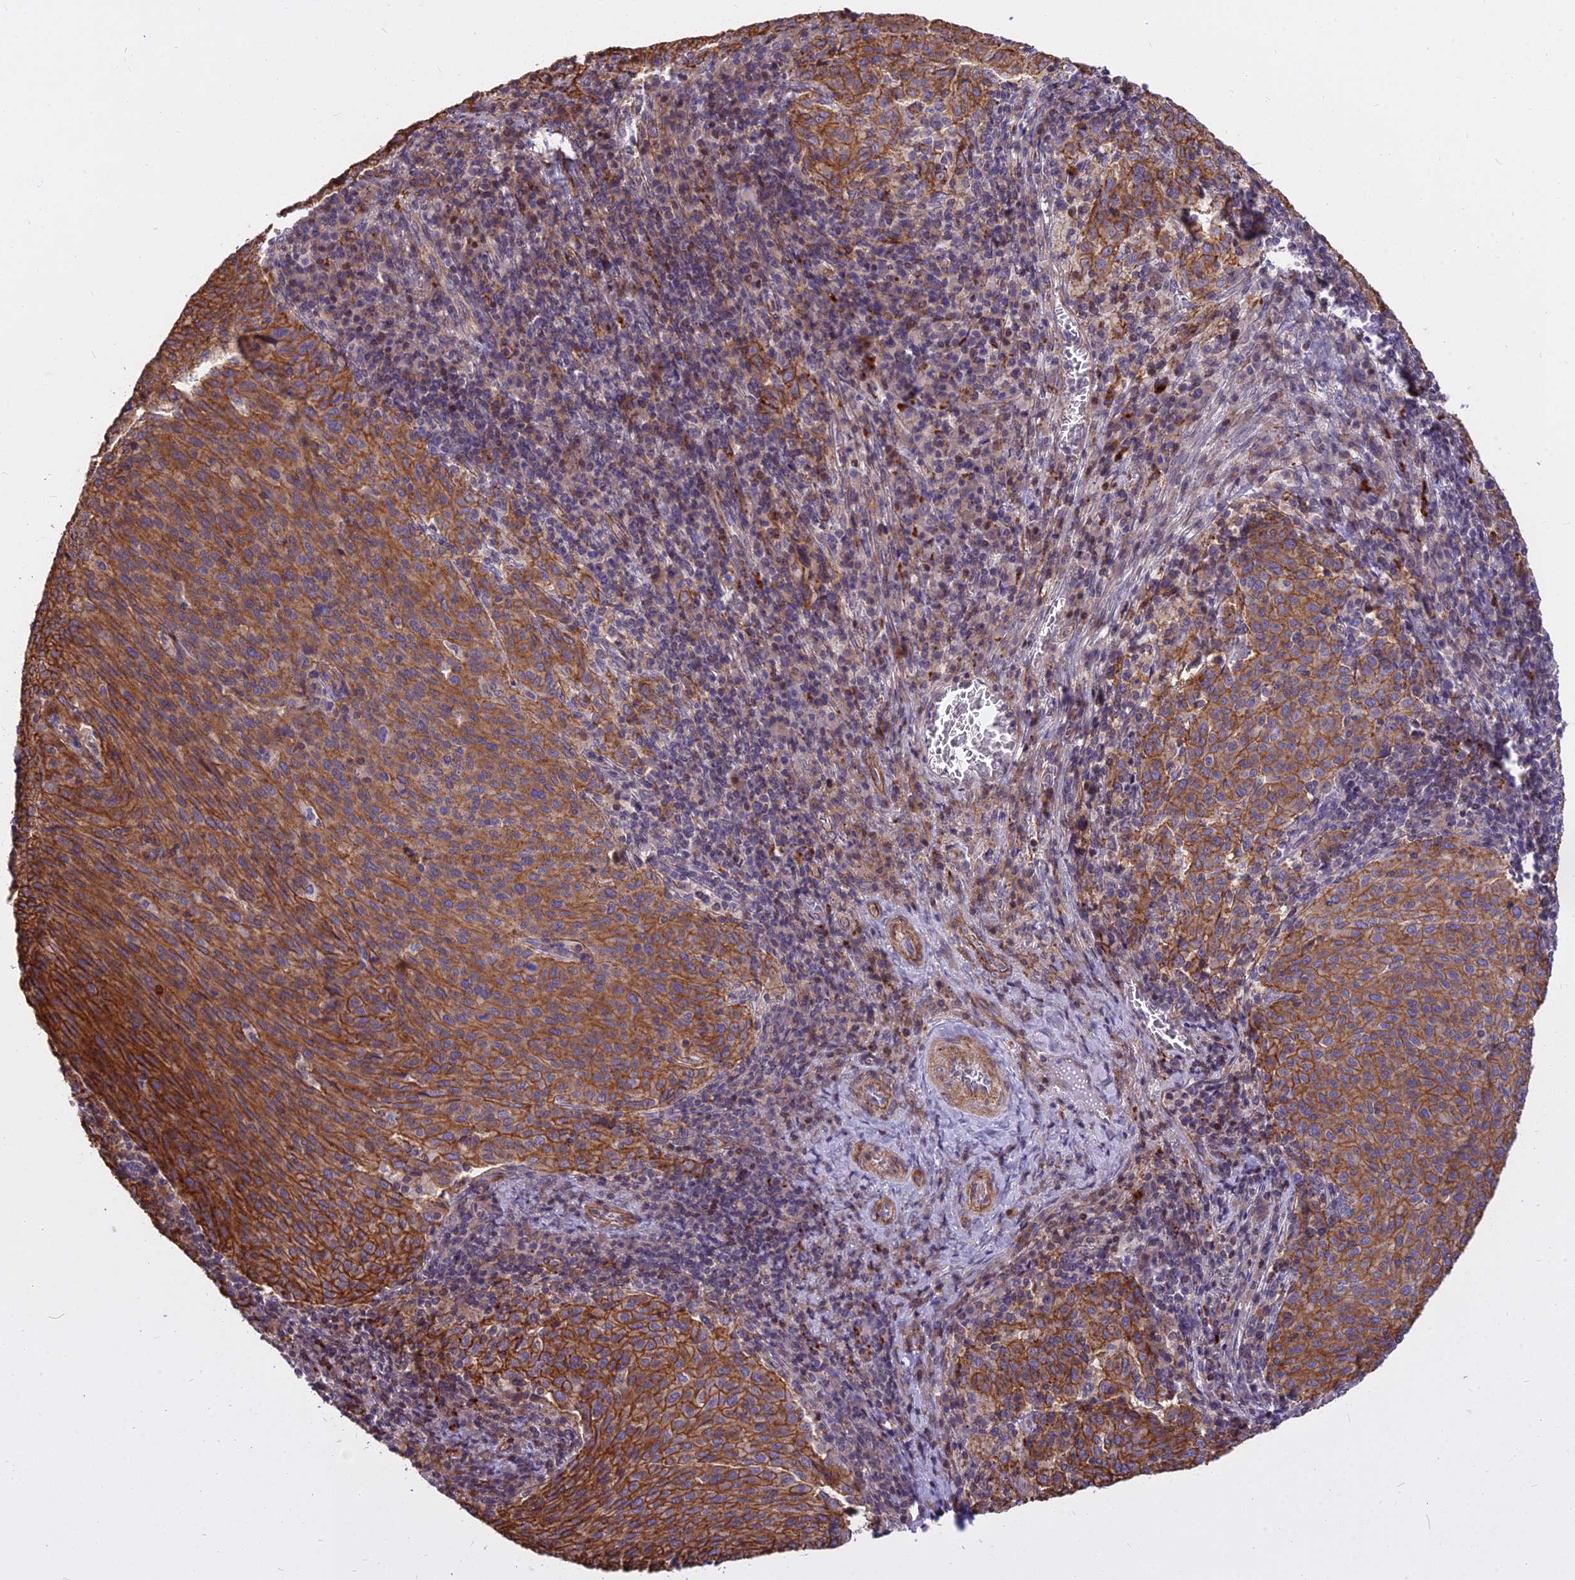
{"staining": {"intensity": "strong", "quantity": "25%-75%", "location": "cytoplasmic/membranous"}, "tissue": "cervical cancer", "cell_type": "Tumor cells", "image_type": "cancer", "snomed": [{"axis": "morphology", "description": "Squamous cell carcinoma, NOS"}, {"axis": "topography", "description": "Cervix"}], "caption": "Approximately 25%-75% of tumor cells in human cervical cancer display strong cytoplasmic/membranous protein staining as visualized by brown immunohistochemical staining.", "gene": "GLYATL3", "patient": {"sex": "female", "age": 46}}